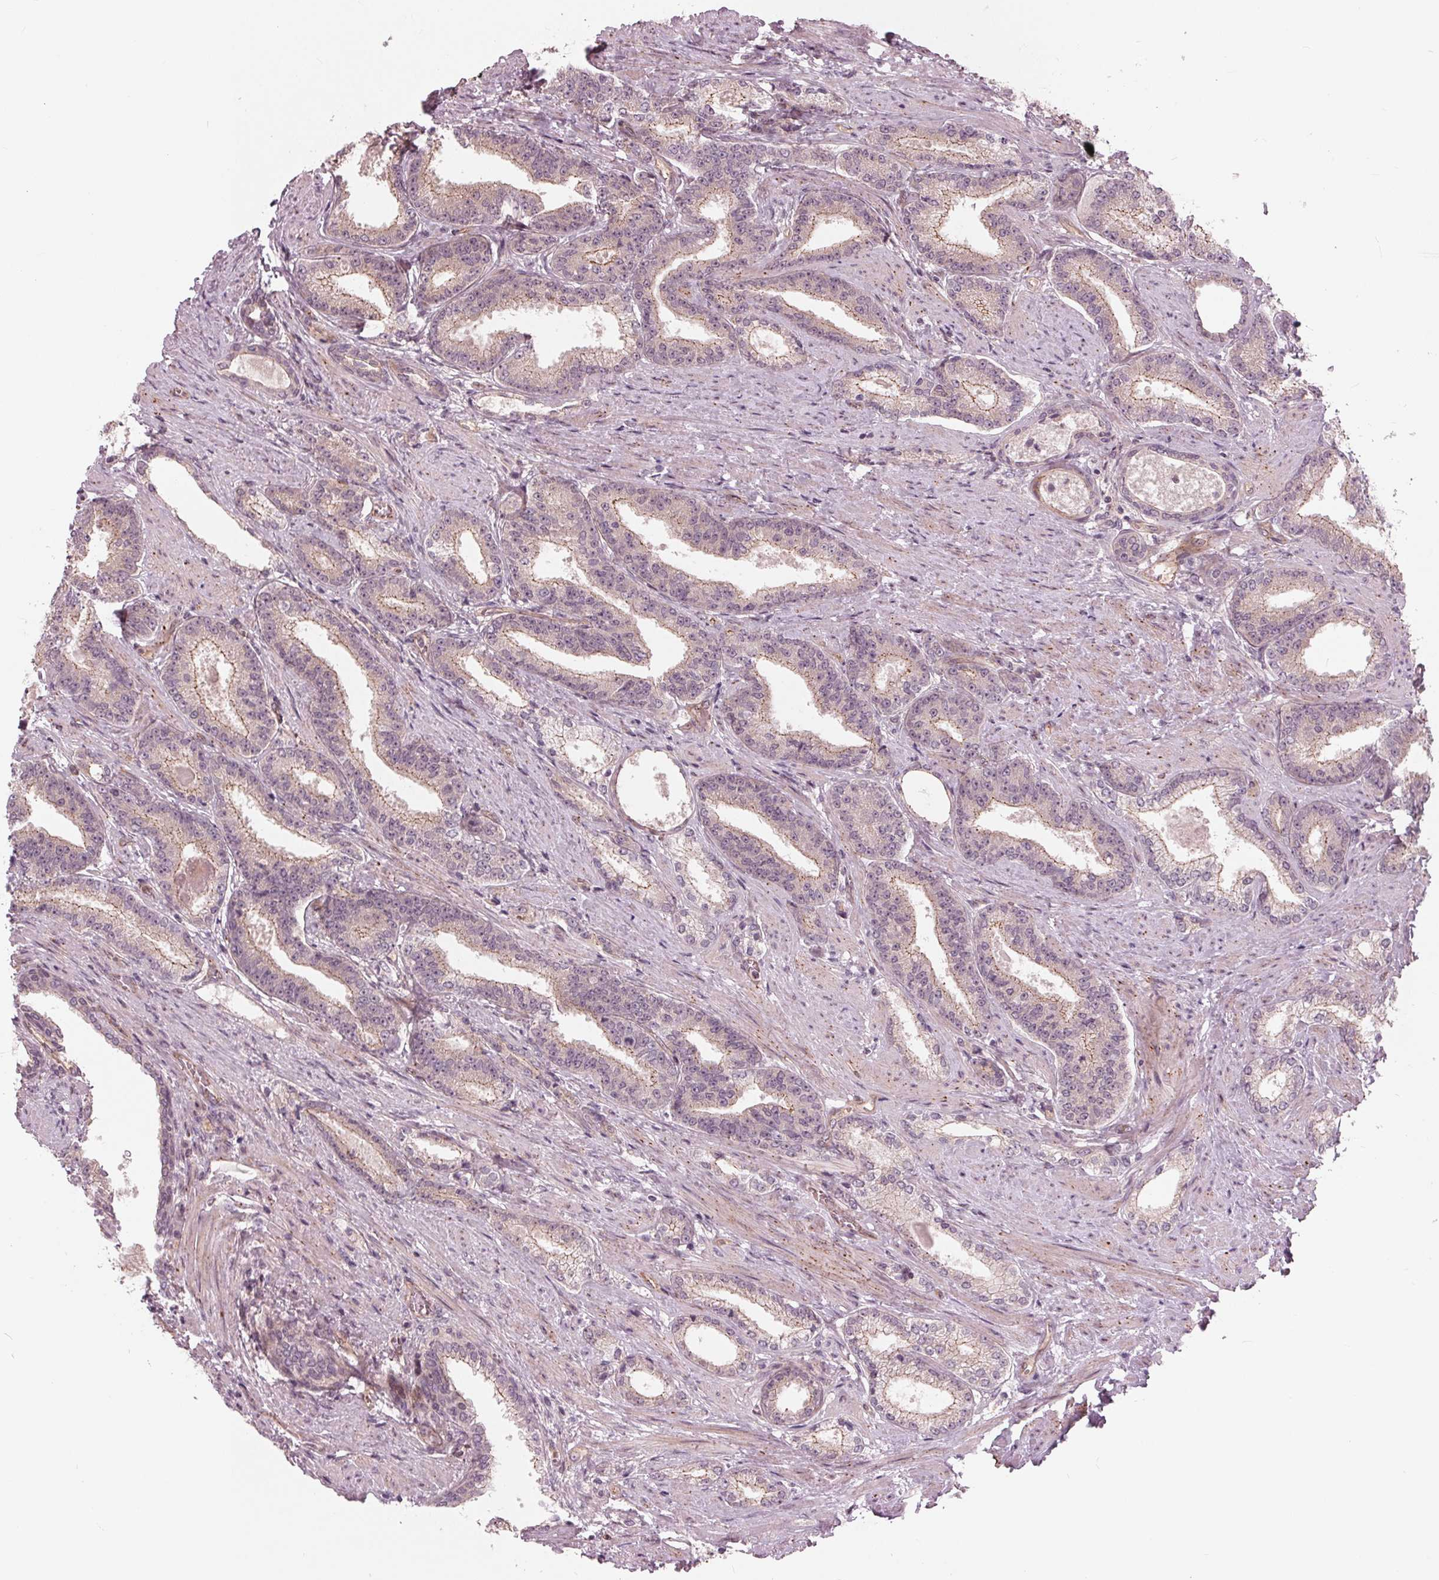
{"staining": {"intensity": "weak", "quantity": "<25%", "location": "cytoplasmic/membranous"}, "tissue": "prostate cancer", "cell_type": "Tumor cells", "image_type": "cancer", "snomed": [{"axis": "morphology", "description": "Adenocarcinoma, High grade"}, {"axis": "topography", "description": "Prostate and seminal vesicle, NOS"}], "caption": "Immunohistochemical staining of human prostate cancer shows no significant staining in tumor cells.", "gene": "TXNIP", "patient": {"sex": "male", "age": 61}}